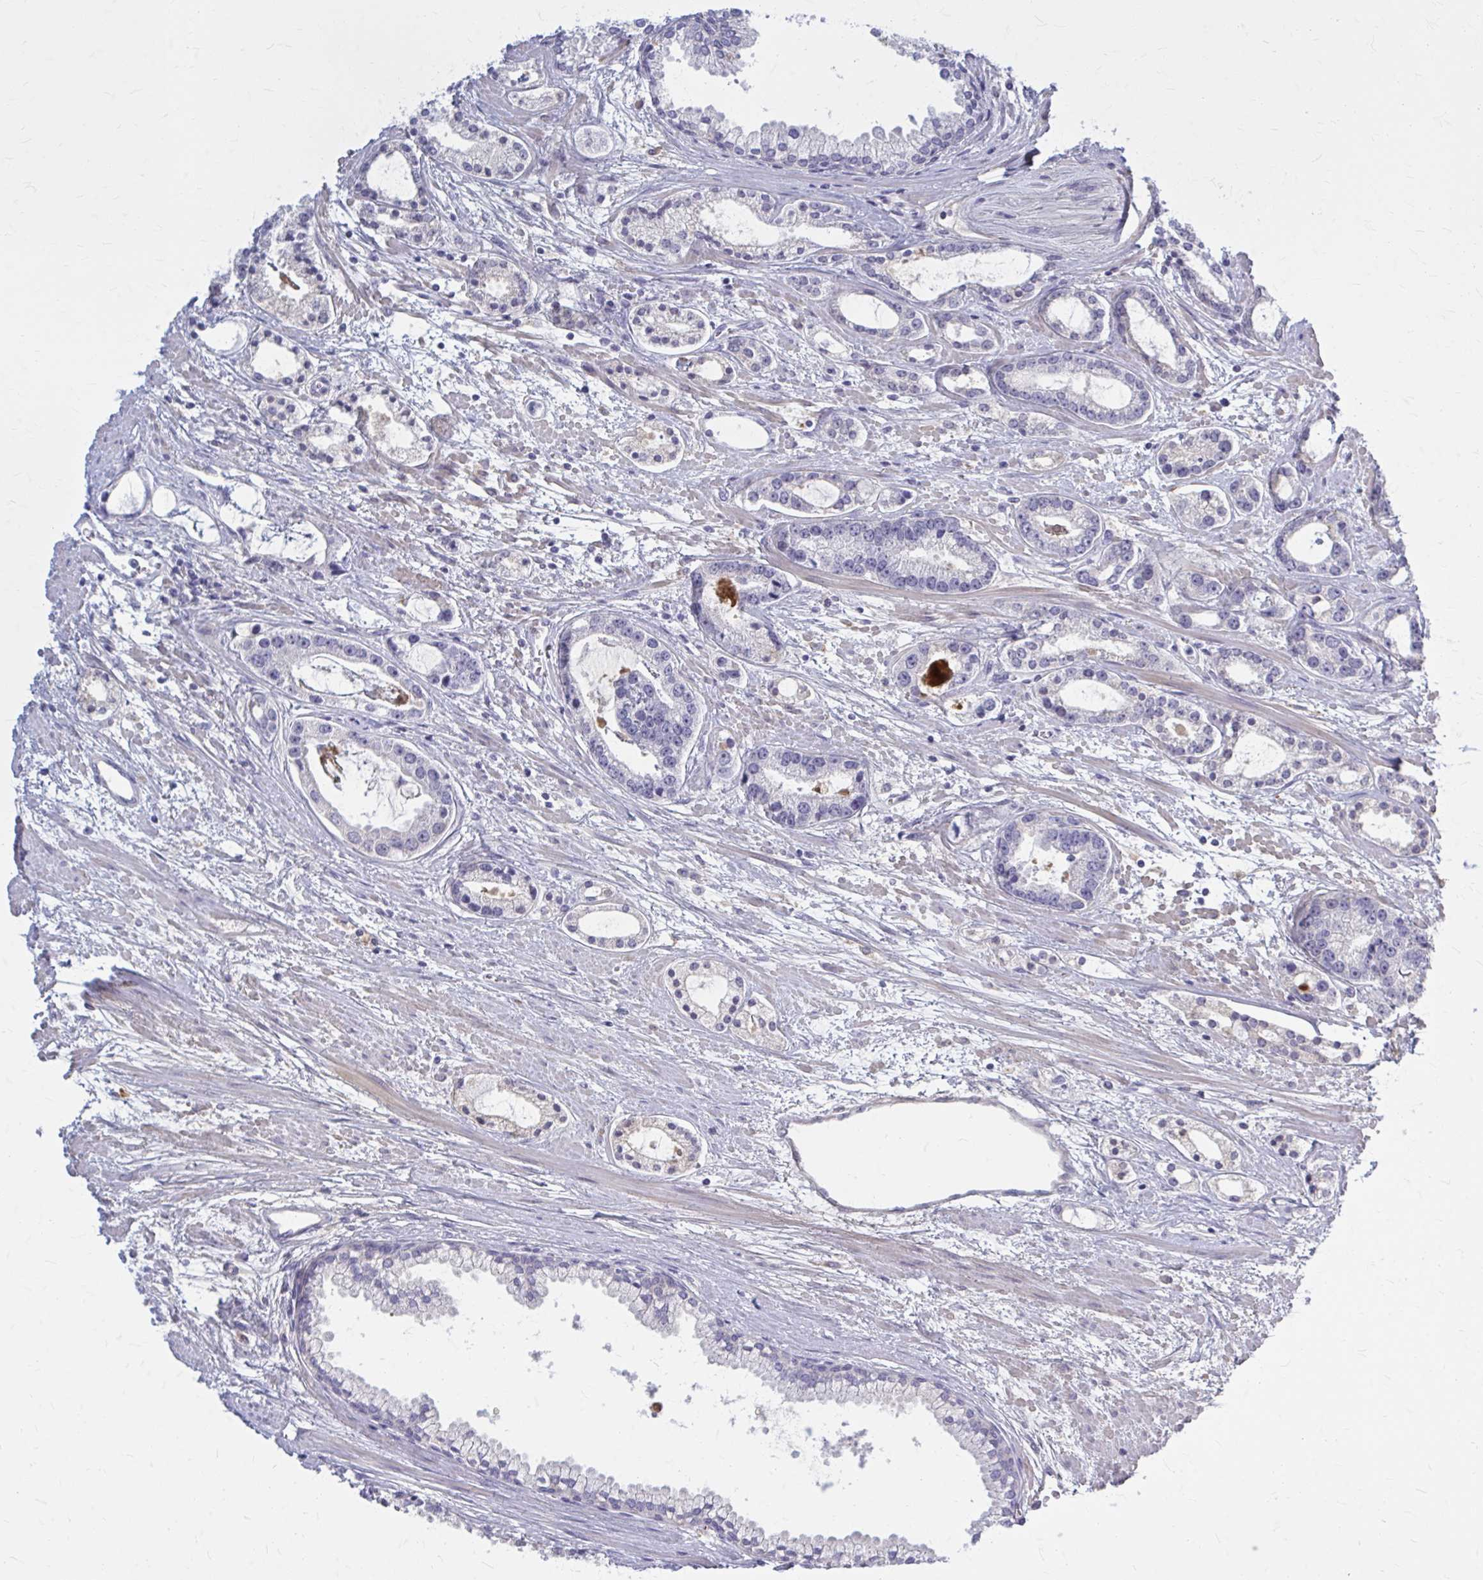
{"staining": {"intensity": "negative", "quantity": "none", "location": "none"}, "tissue": "prostate cancer", "cell_type": "Tumor cells", "image_type": "cancer", "snomed": [{"axis": "morphology", "description": "Adenocarcinoma, Medium grade"}, {"axis": "topography", "description": "Prostate"}], "caption": "This histopathology image is of adenocarcinoma (medium-grade) (prostate) stained with immunohistochemistry (IHC) to label a protein in brown with the nuclei are counter-stained blue. There is no positivity in tumor cells. (Stains: DAB (3,3'-diaminobenzidine) immunohistochemistry (IHC) with hematoxylin counter stain, Microscopy: brightfield microscopy at high magnification).", "gene": "SERPIND1", "patient": {"sex": "male", "age": 57}}